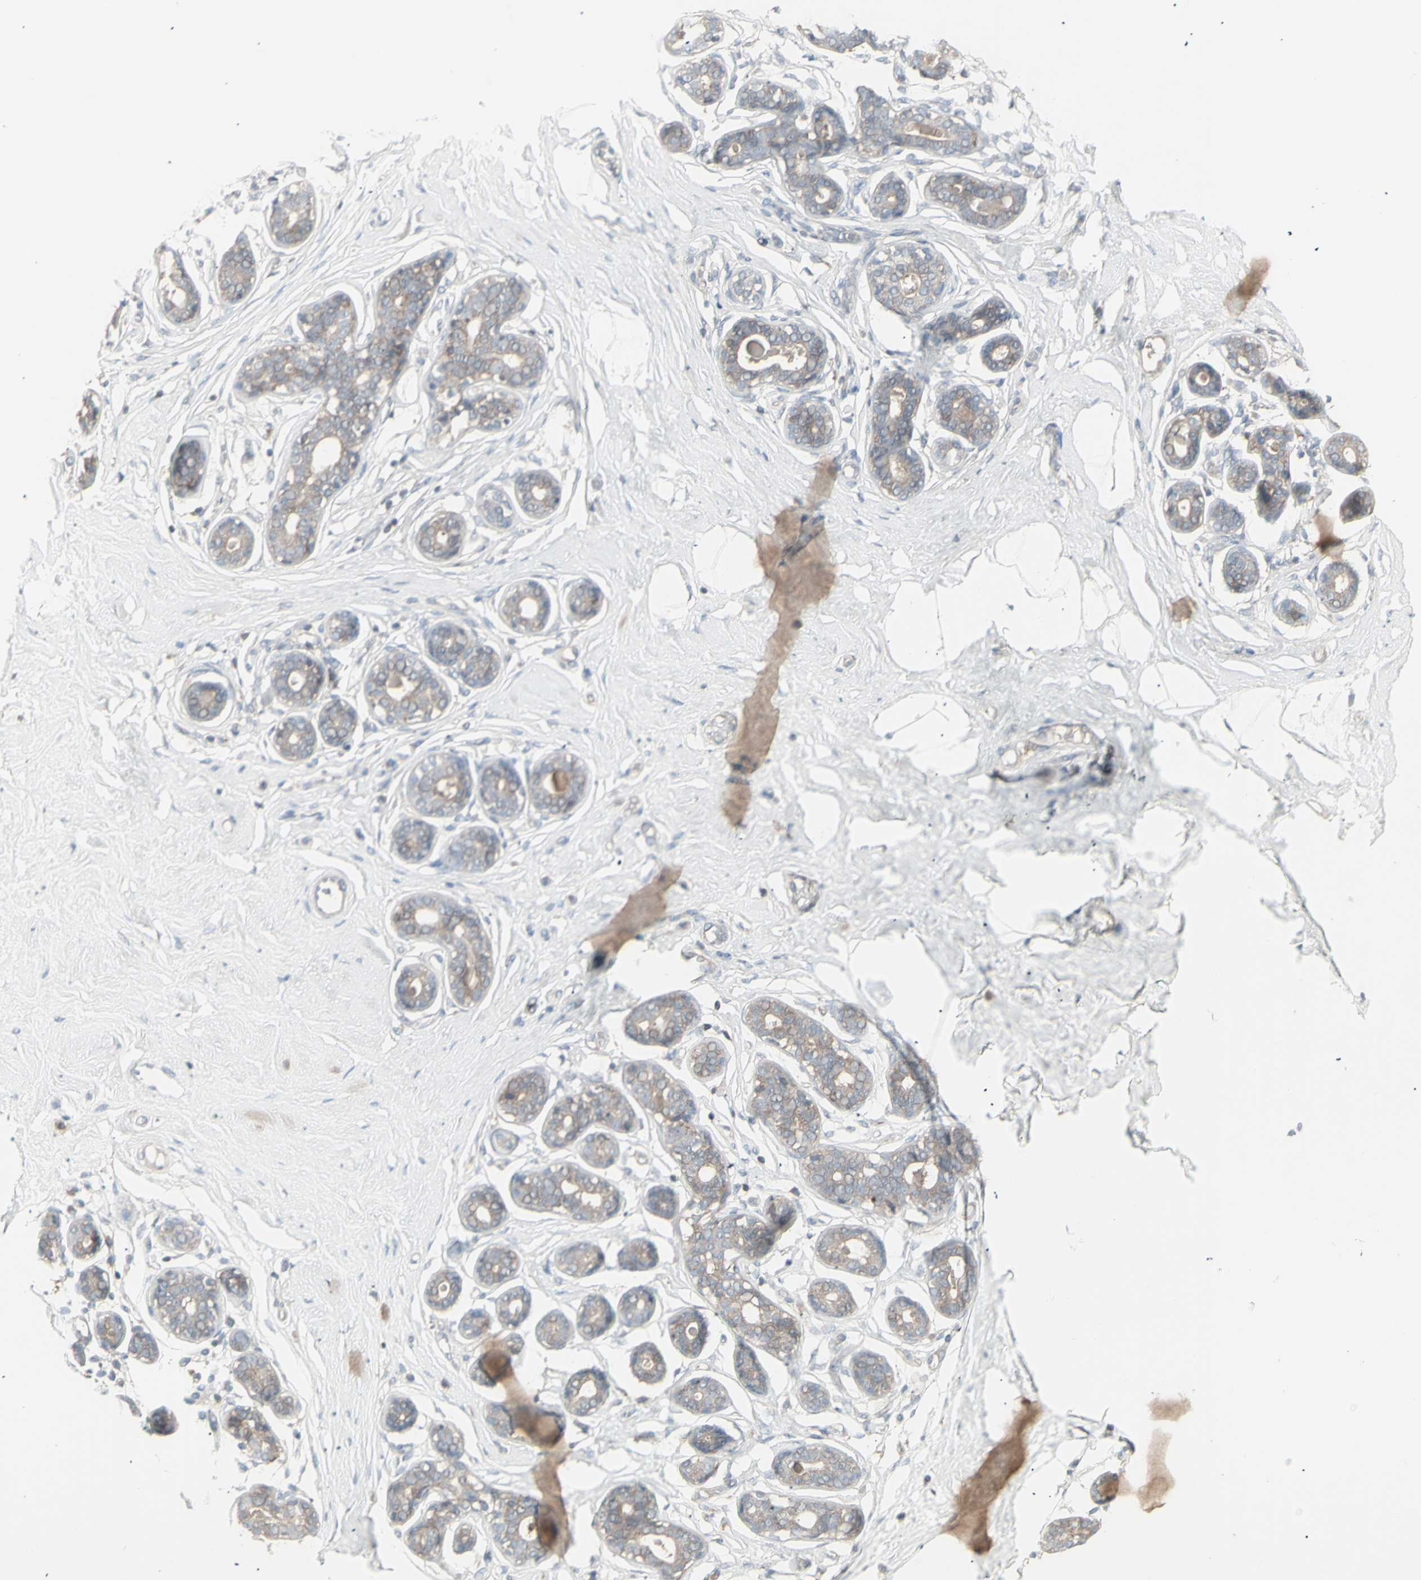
{"staining": {"intensity": "negative", "quantity": "none", "location": "none"}, "tissue": "breast", "cell_type": "Adipocytes", "image_type": "normal", "snomed": [{"axis": "morphology", "description": "Normal tissue, NOS"}, {"axis": "topography", "description": "Breast"}], "caption": "Immunohistochemistry micrograph of benign breast: breast stained with DAB (3,3'-diaminobenzidine) reveals no significant protein expression in adipocytes. (DAB IHC with hematoxylin counter stain).", "gene": "CSK", "patient": {"sex": "female", "age": 23}}